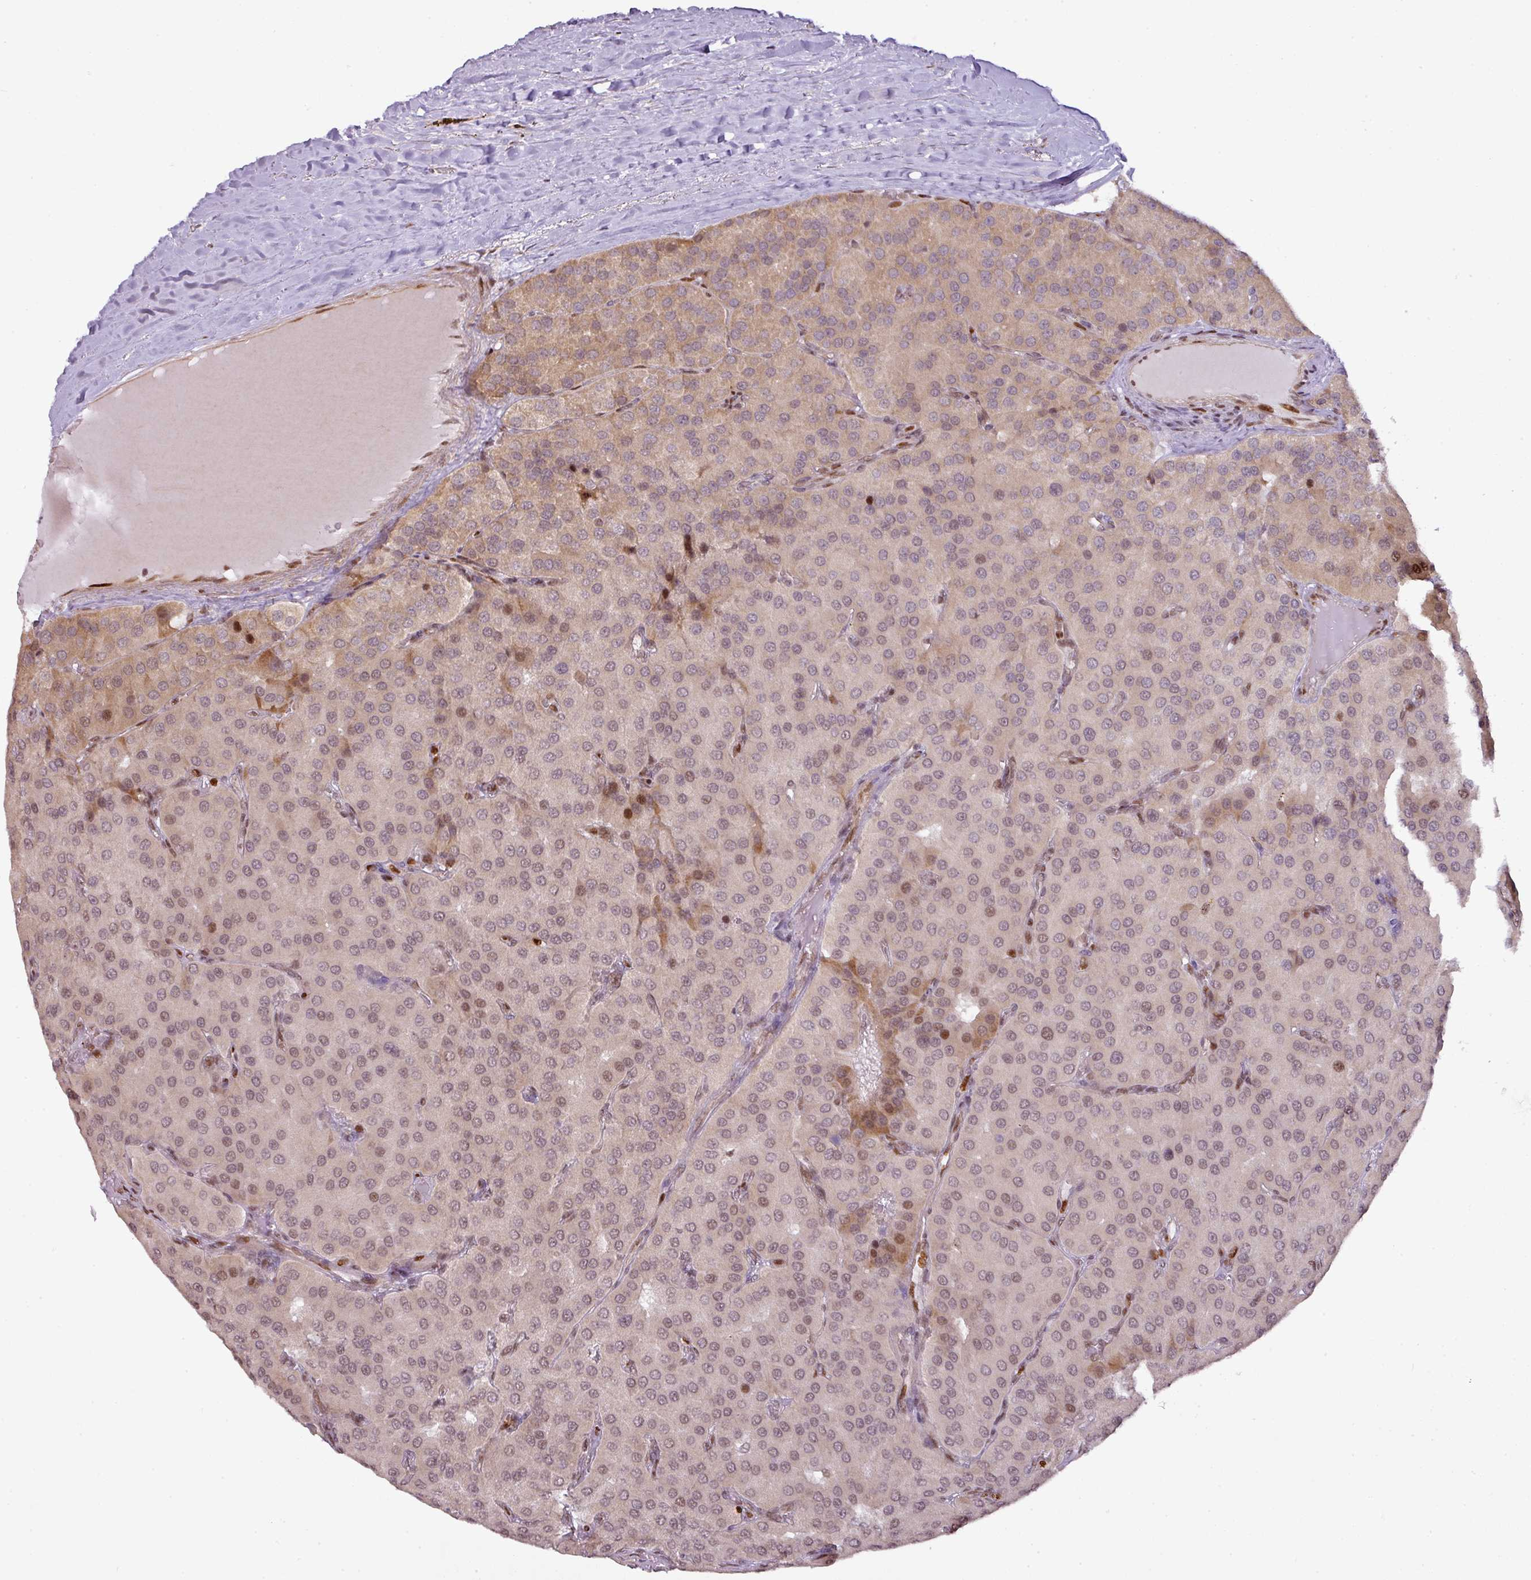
{"staining": {"intensity": "moderate", "quantity": "<25%", "location": "cytoplasmic/membranous,nuclear"}, "tissue": "parathyroid gland", "cell_type": "Glandular cells", "image_type": "normal", "snomed": [{"axis": "morphology", "description": "Normal tissue, NOS"}, {"axis": "morphology", "description": "Adenoma, NOS"}, {"axis": "topography", "description": "Parathyroid gland"}], "caption": "Immunohistochemistry (IHC) (DAB (3,3'-diaminobenzidine)) staining of benign human parathyroid gland exhibits moderate cytoplasmic/membranous,nuclear protein expression in approximately <25% of glandular cells. (IHC, brightfield microscopy, high magnification).", "gene": "MYSM1", "patient": {"sex": "female", "age": 86}}